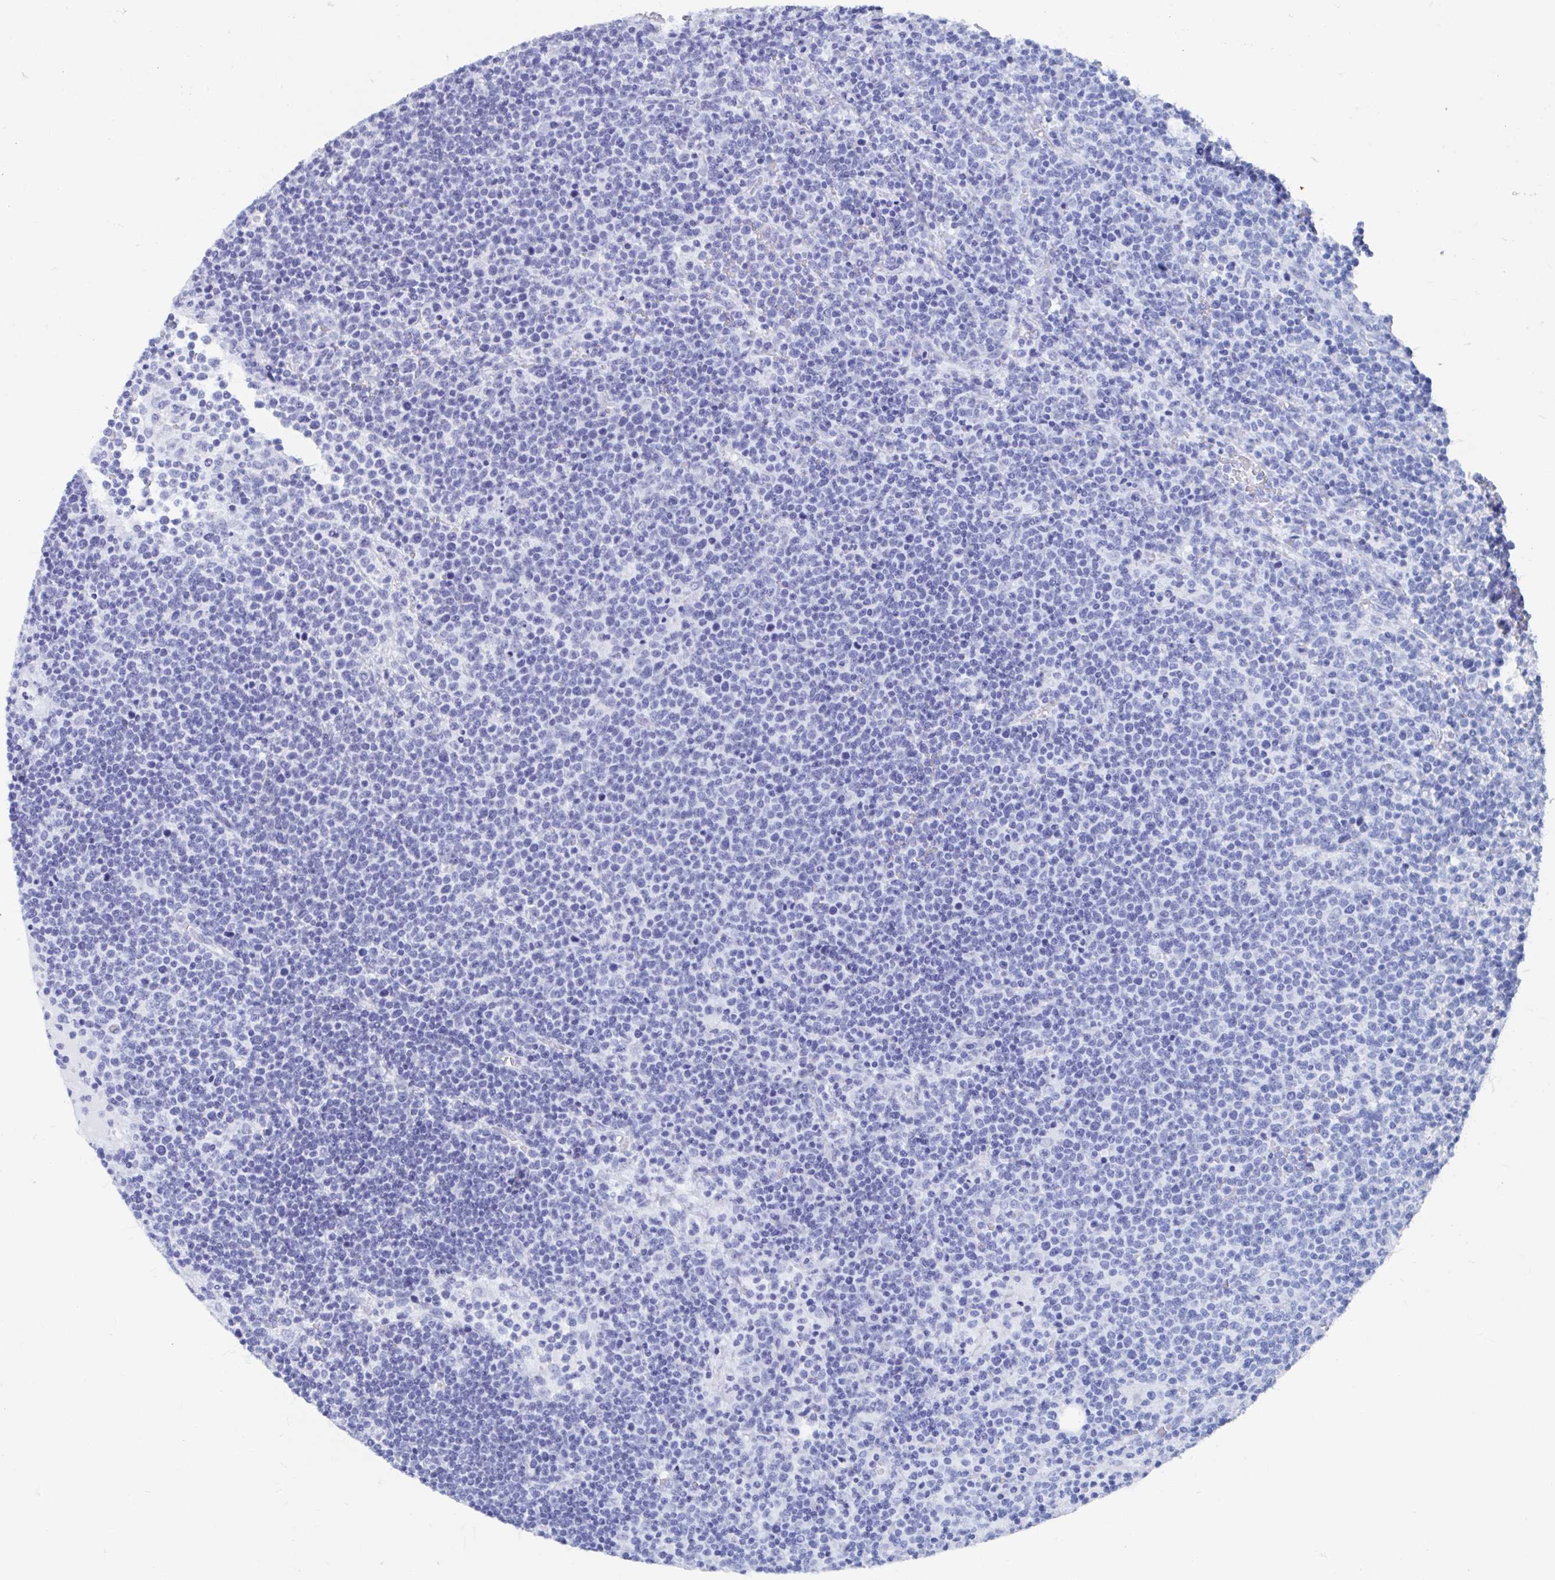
{"staining": {"intensity": "negative", "quantity": "none", "location": "none"}, "tissue": "lymphoma", "cell_type": "Tumor cells", "image_type": "cancer", "snomed": [{"axis": "morphology", "description": "Malignant lymphoma, non-Hodgkin's type, High grade"}, {"axis": "topography", "description": "Lymph node"}], "caption": "The image shows no significant positivity in tumor cells of lymphoma. (Brightfield microscopy of DAB (3,3'-diaminobenzidine) immunohistochemistry (IHC) at high magnification).", "gene": "HDGFL1", "patient": {"sex": "male", "age": 61}}